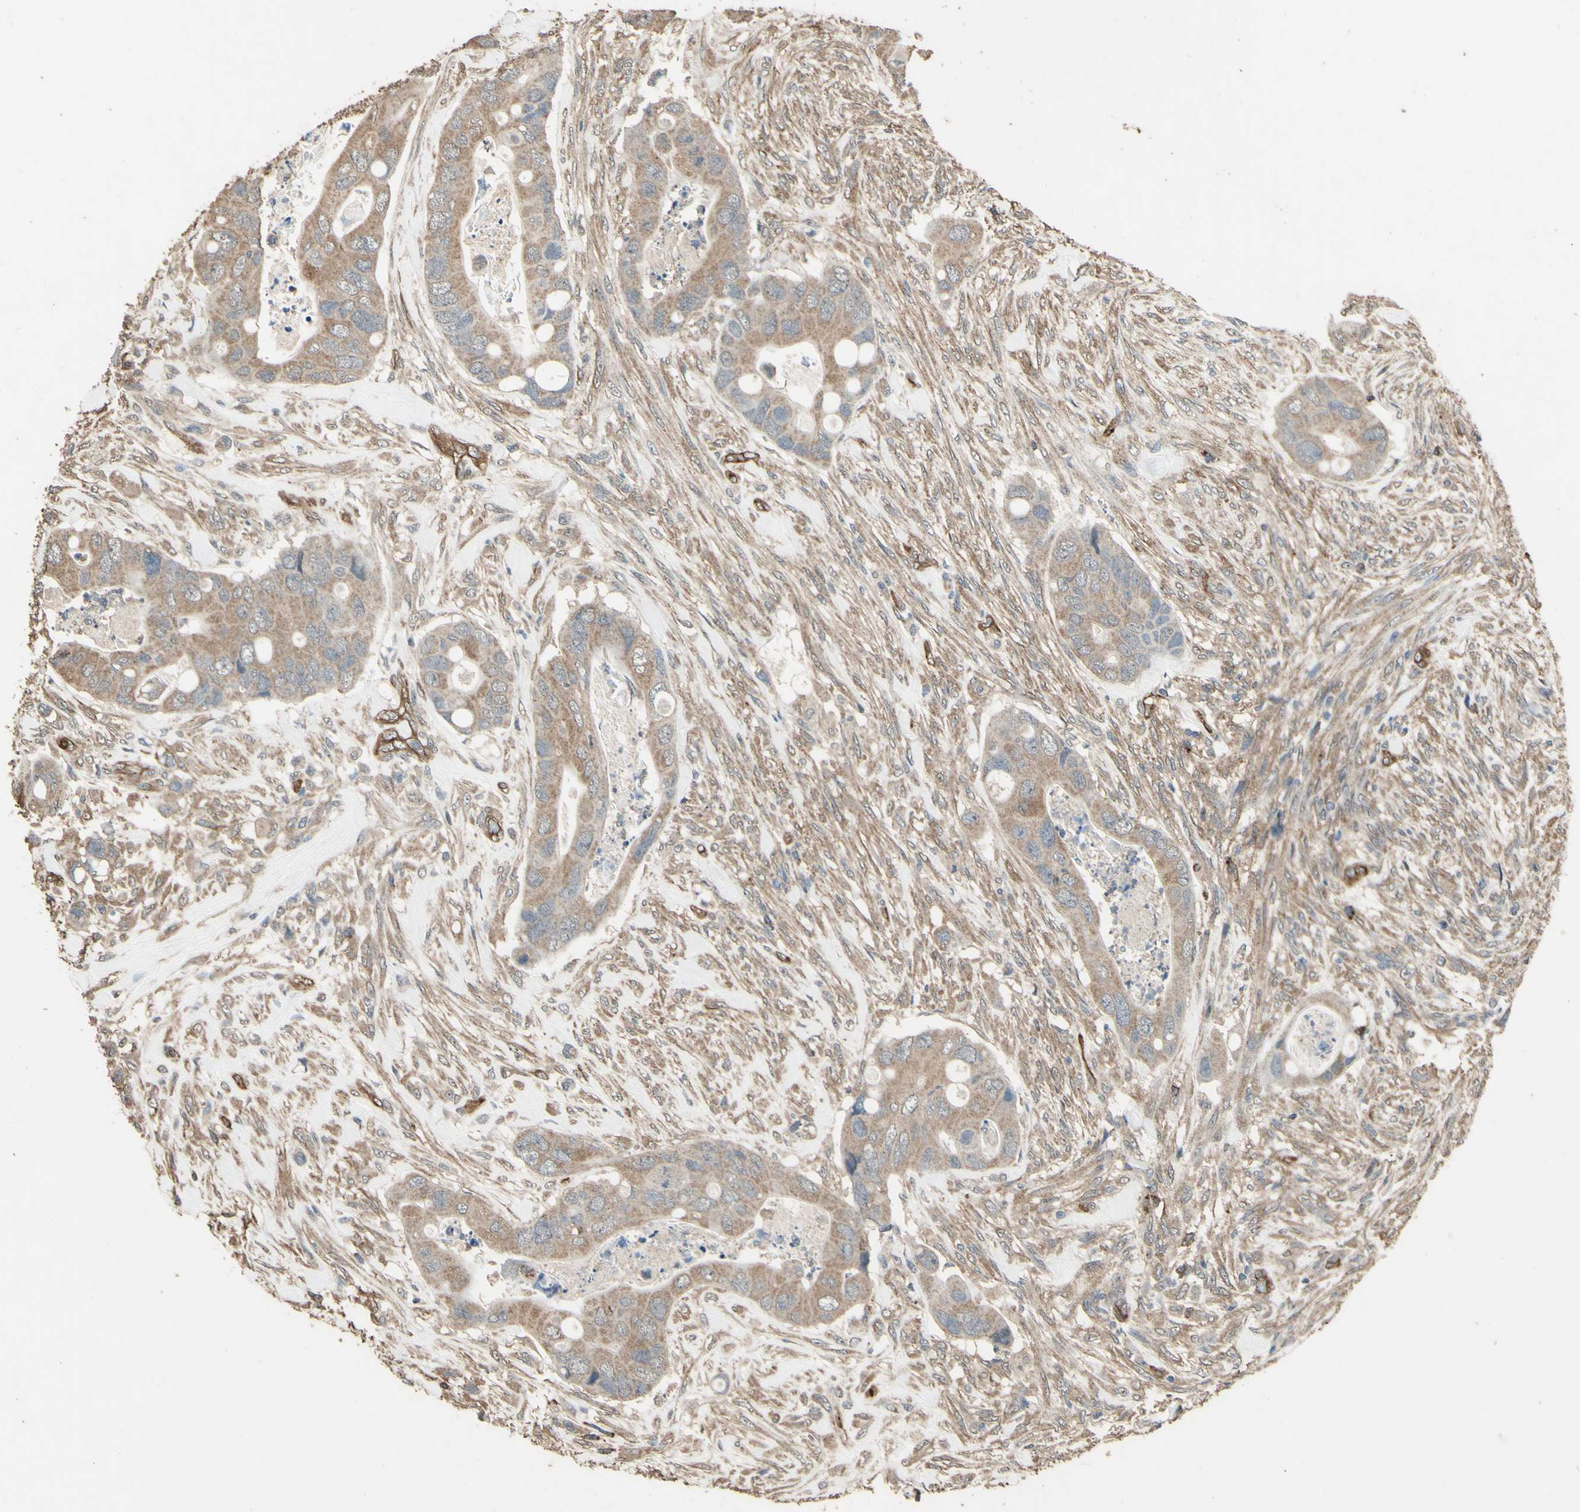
{"staining": {"intensity": "moderate", "quantity": ">75%", "location": "cytoplasmic/membranous"}, "tissue": "colorectal cancer", "cell_type": "Tumor cells", "image_type": "cancer", "snomed": [{"axis": "morphology", "description": "Adenocarcinoma, NOS"}, {"axis": "topography", "description": "Rectum"}], "caption": "High-power microscopy captured an IHC image of colorectal cancer, revealing moderate cytoplasmic/membranous positivity in about >75% of tumor cells.", "gene": "TSPO", "patient": {"sex": "female", "age": 57}}